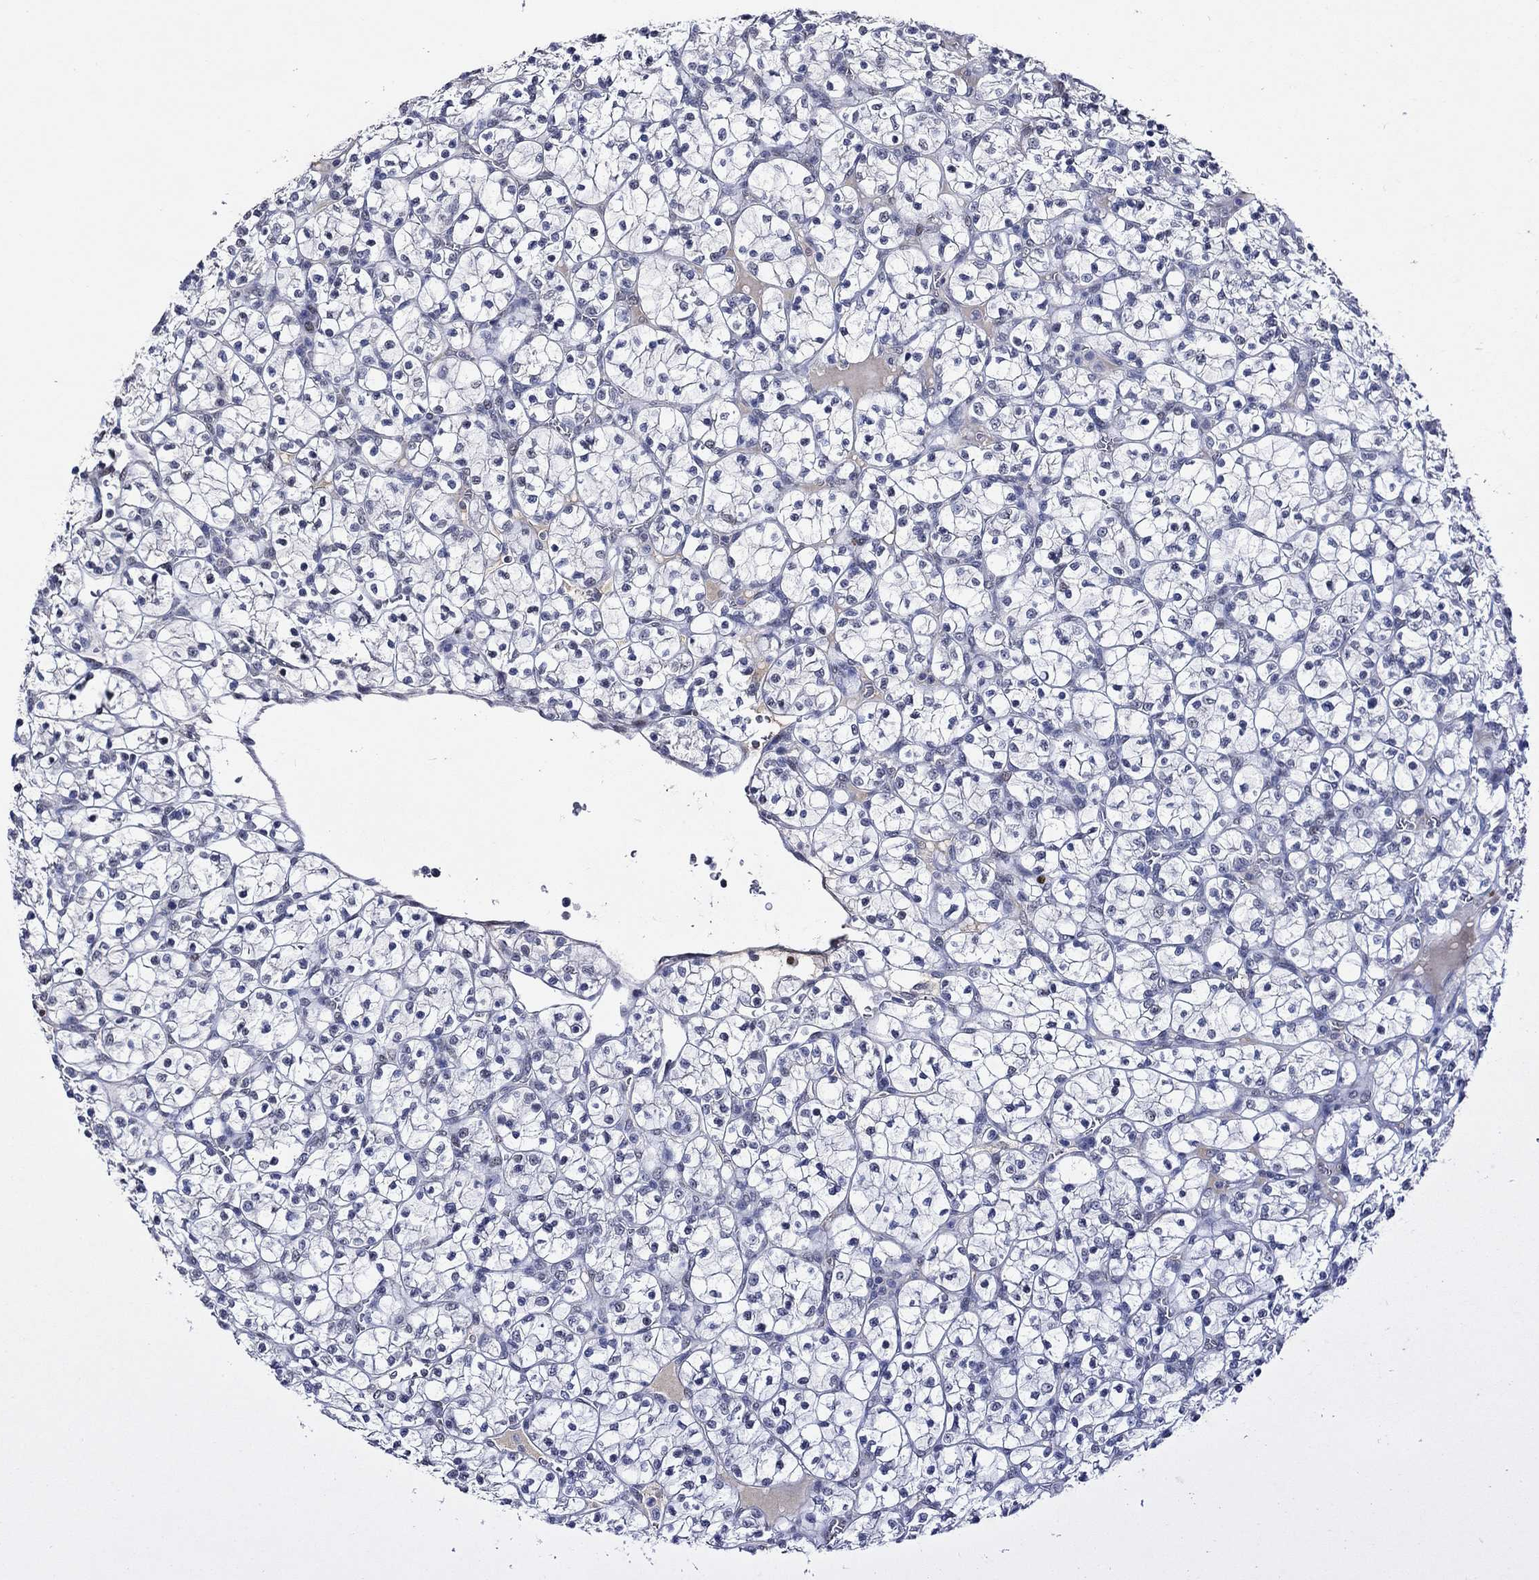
{"staining": {"intensity": "negative", "quantity": "none", "location": "none"}, "tissue": "renal cancer", "cell_type": "Tumor cells", "image_type": "cancer", "snomed": [{"axis": "morphology", "description": "Adenocarcinoma, NOS"}, {"axis": "topography", "description": "Kidney"}], "caption": "A high-resolution micrograph shows immunohistochemistry (IHC) staining of renal cancer (adenocarcinoma), which shows no significant staining in tumor cells. (DAB immunohistochemistry with hematoxylin counter stain).", "gene": "GATA2", "patient": {"sex": "female", "age": 89}}